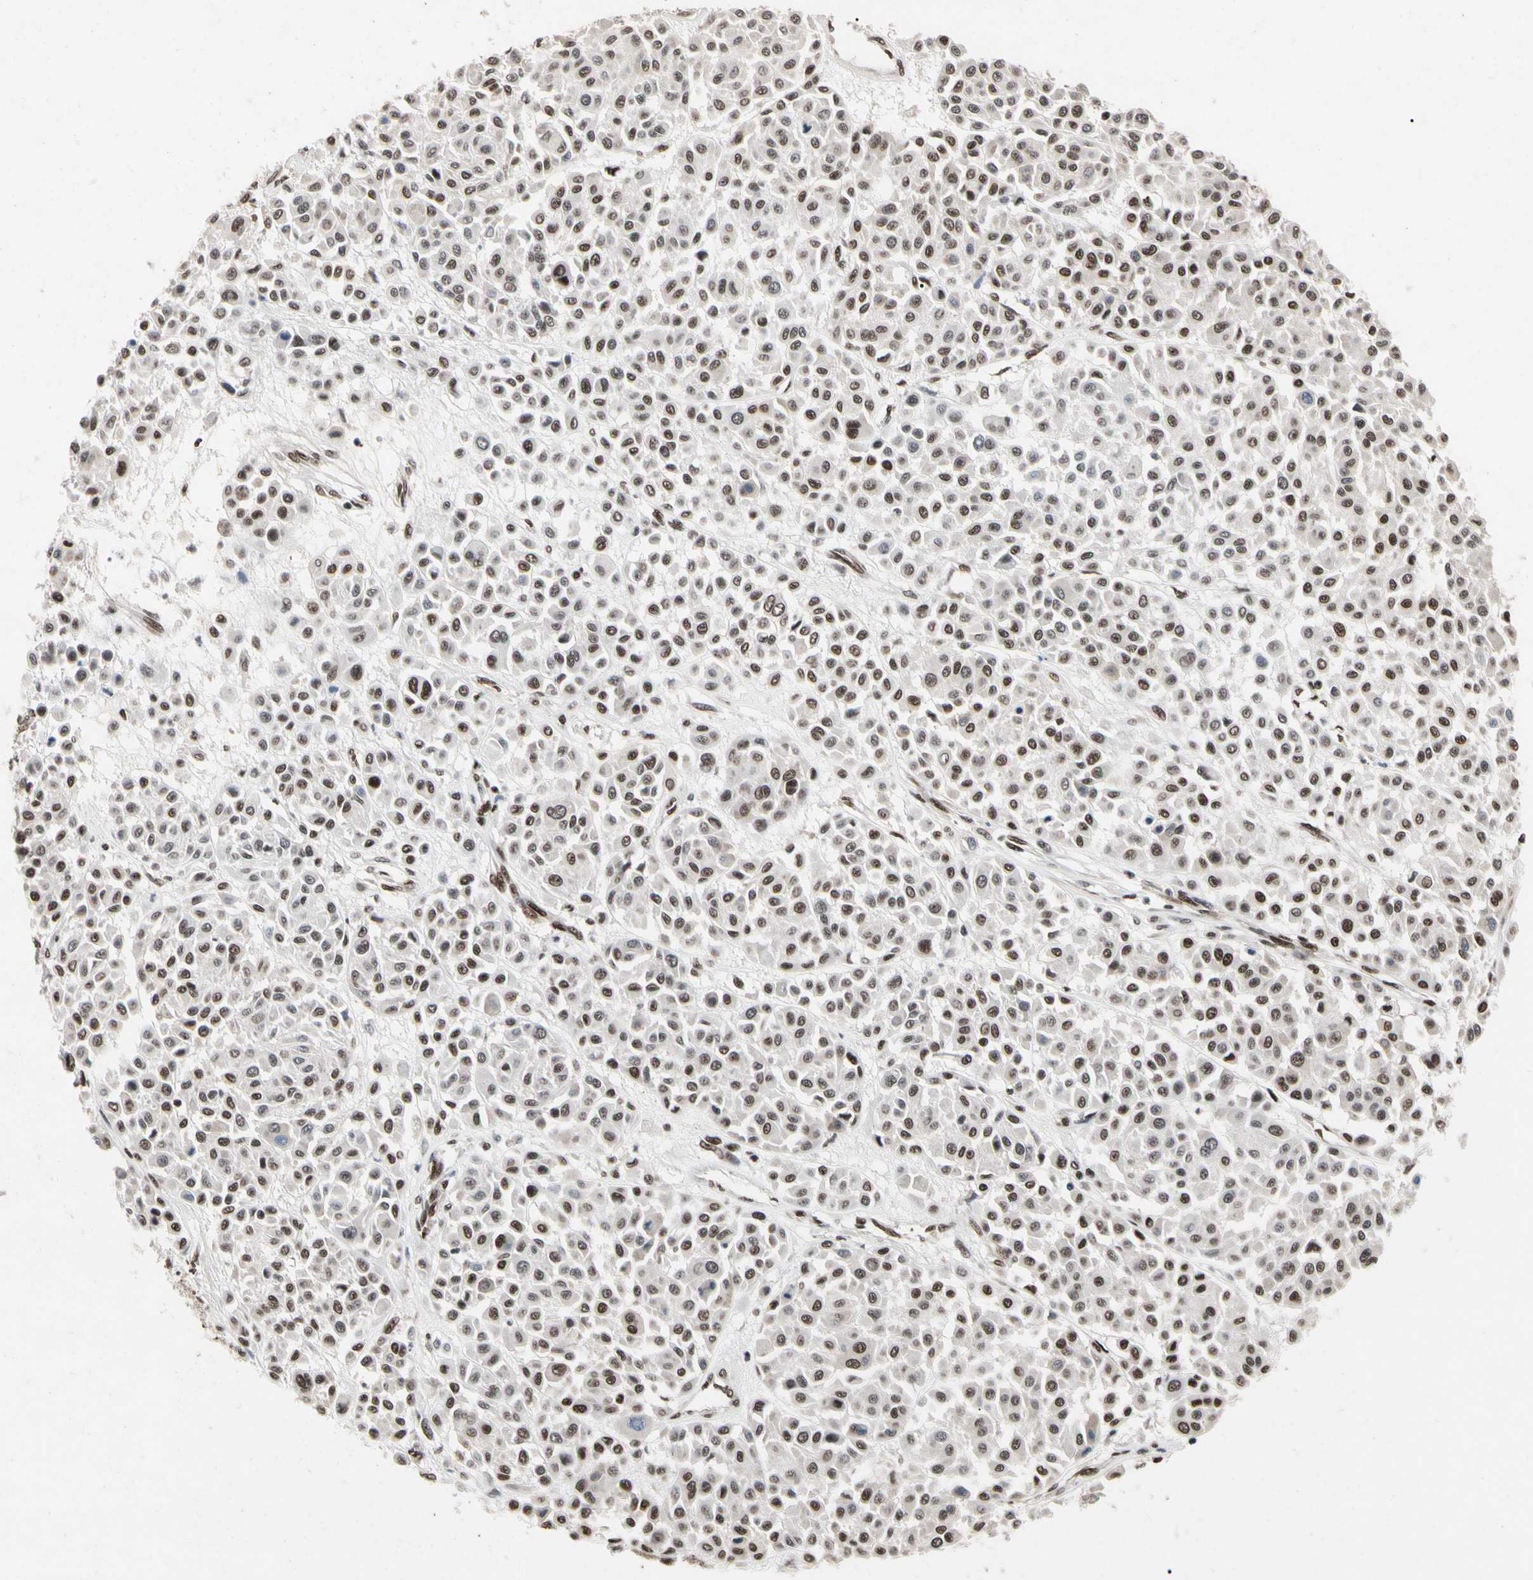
{"staining": {"intensity": "moderate", "quantity": ">75%", "location": "nuclear"}, "tissue": "melanoma", "cell_type": "Tumor cells", "image_type": "cancer", "snomed": [{"axis": "morphology", "description": "Malignant melanoma, Metastatic site"}, {"axis": "topography", "description": "Soft tissue"}], "caption": "Malignant melanoma (metastatic site) was stained to show a protein in brown. There is medium levels of moderate nuclear staining in about >75% of tumor cells. Nuclei are stained in blue.", "gene": "FAM98B", "patient": {"sex": "male", "age": 41}}